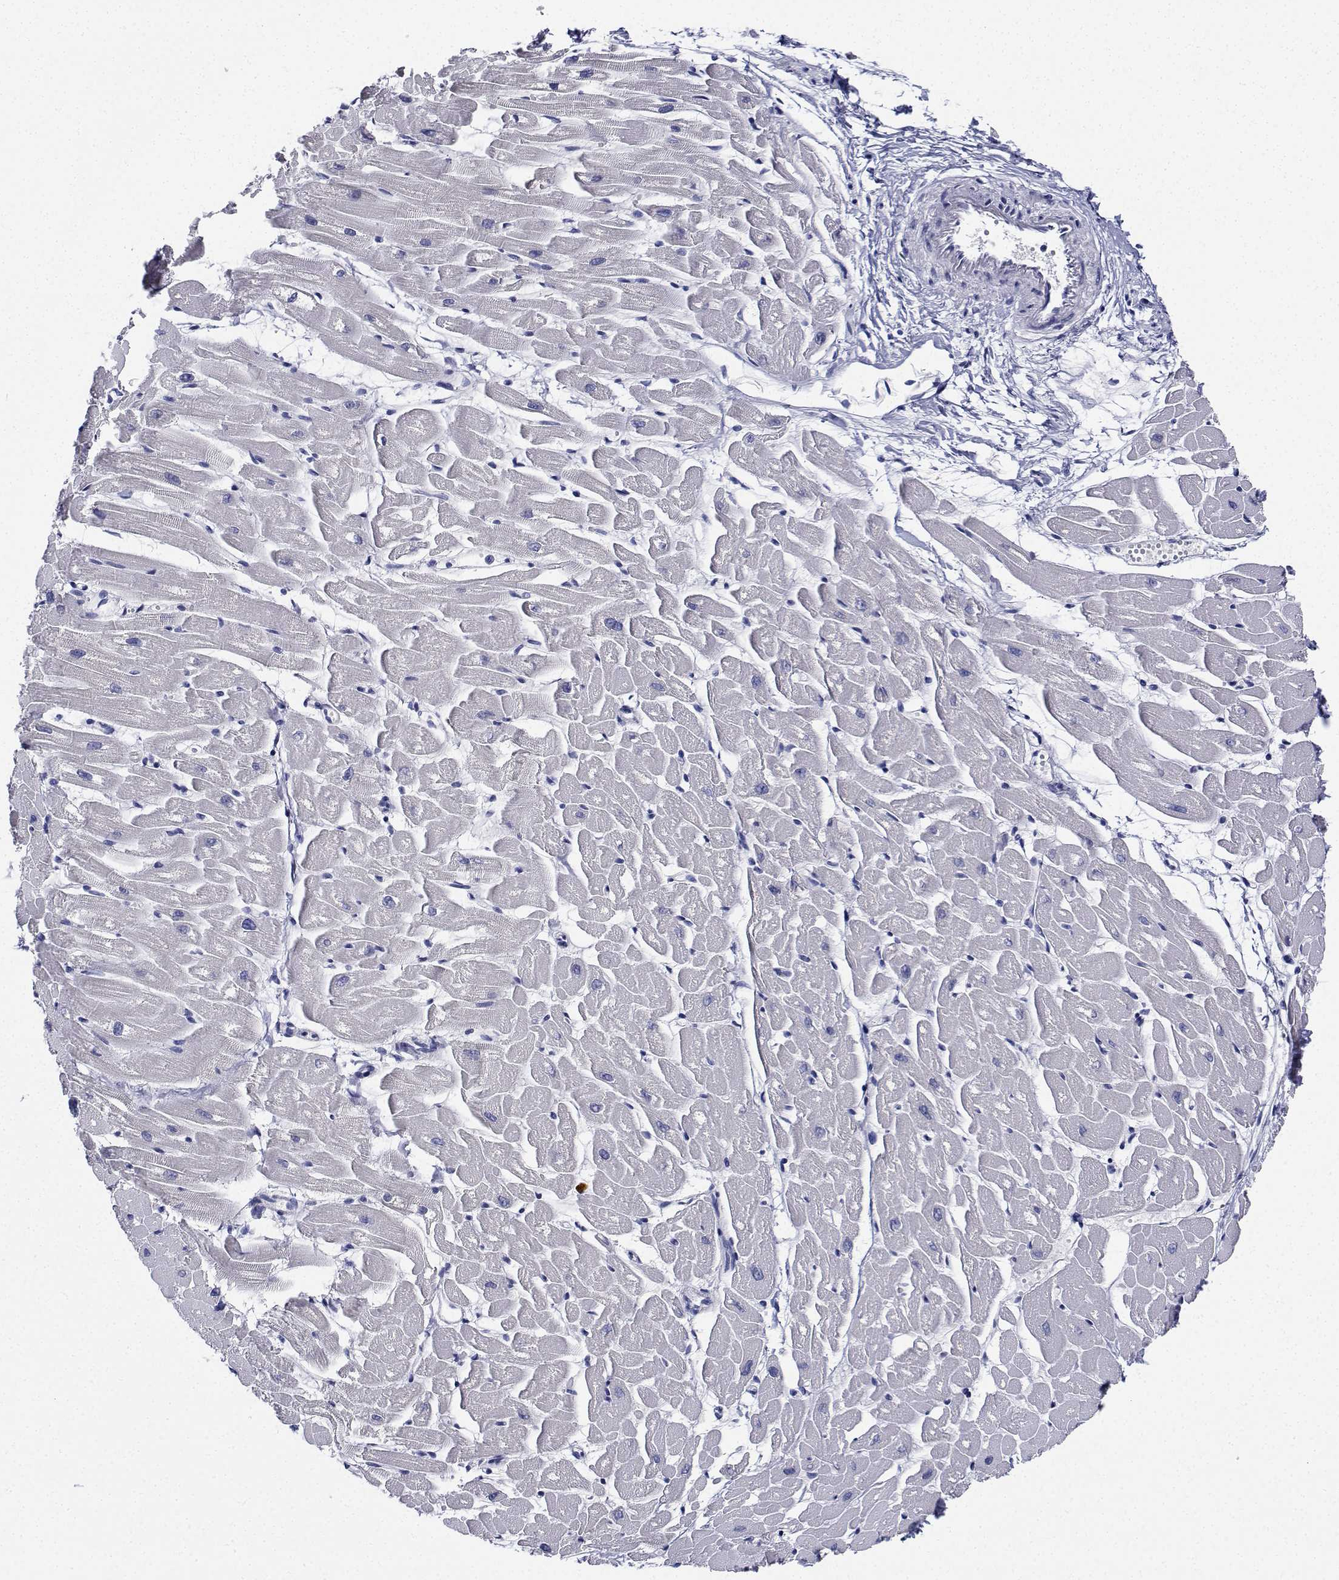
{"staining": {"intensity": "negative", "quantity": "none", "location": "none"}, "tissue": "heart muscle", "cell_type": "Cardiomyocytes", "image_type": "normal", "snomed": [{"axis": "morphology", "description": "Normal tissue, NOS"}, {"axis": "topography", "description": "Heart"}], "caption": "Immunohistochemical staining of benign heart muscle displays no significant positivity in cardiomyocytes.", "gene": "PLXNA4", "patient": {"sex": "male", "age": 57}}